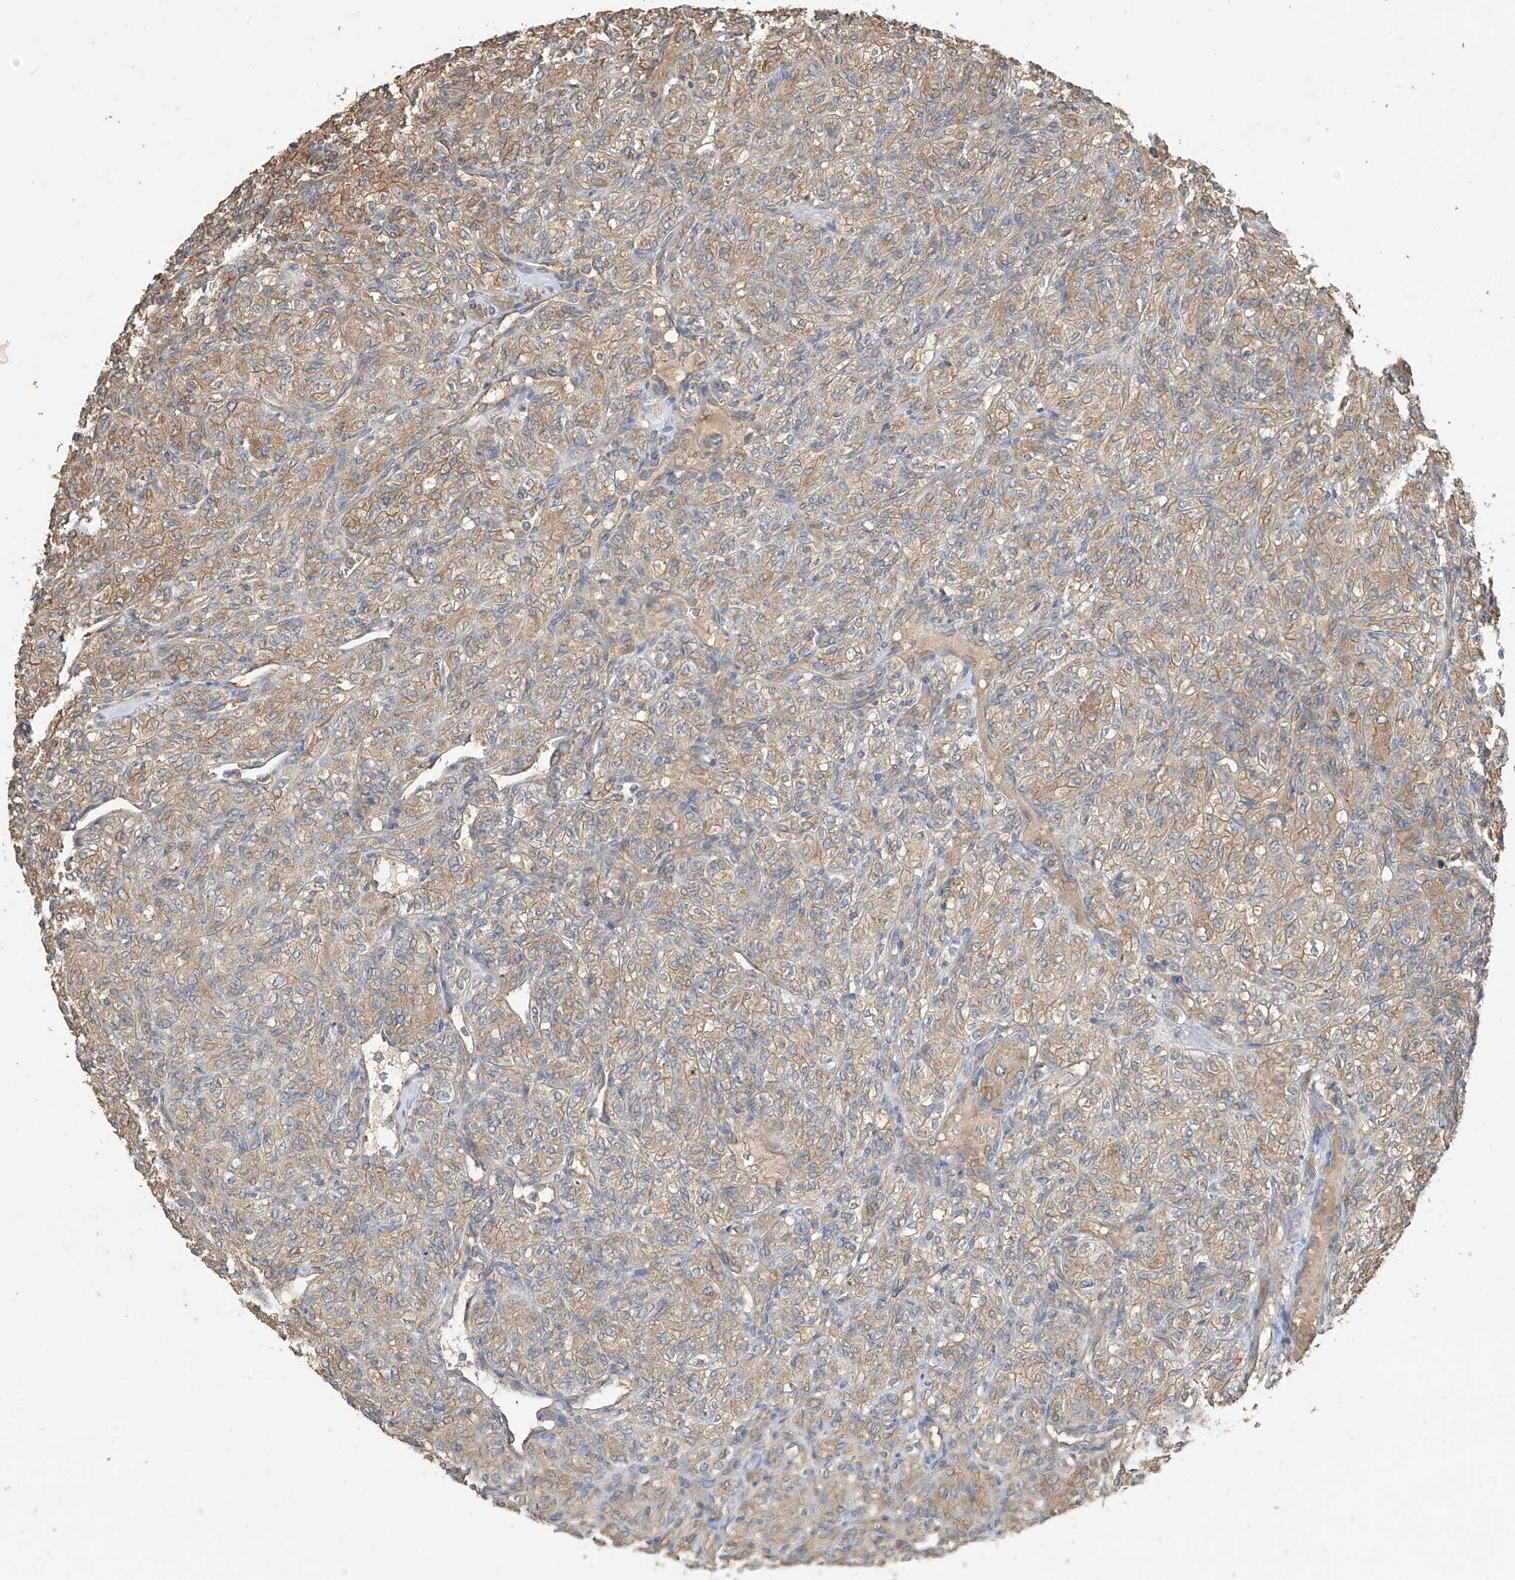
{"staining": {"intensity": "moderate", "quantity": "25%-75%", "location": "cytoplasmic/membranous"}, "tissue": "renal cancer", "cell_type": "Tumor cells", "image_type": "cancer", "snomed": [{"axis": "morphology", "description": "Adenocarcinoma, NOS"}, {"axis": "topography", "description": "Kidney"}], "caption": "Tumor cells display medium levels of moderate cytoplasmic/membranous staining in about 25%-75% of cells in human renal adenocarcinoma.", "gene": "AGBL5", "patient": {"sex": "male", "age": 77}}